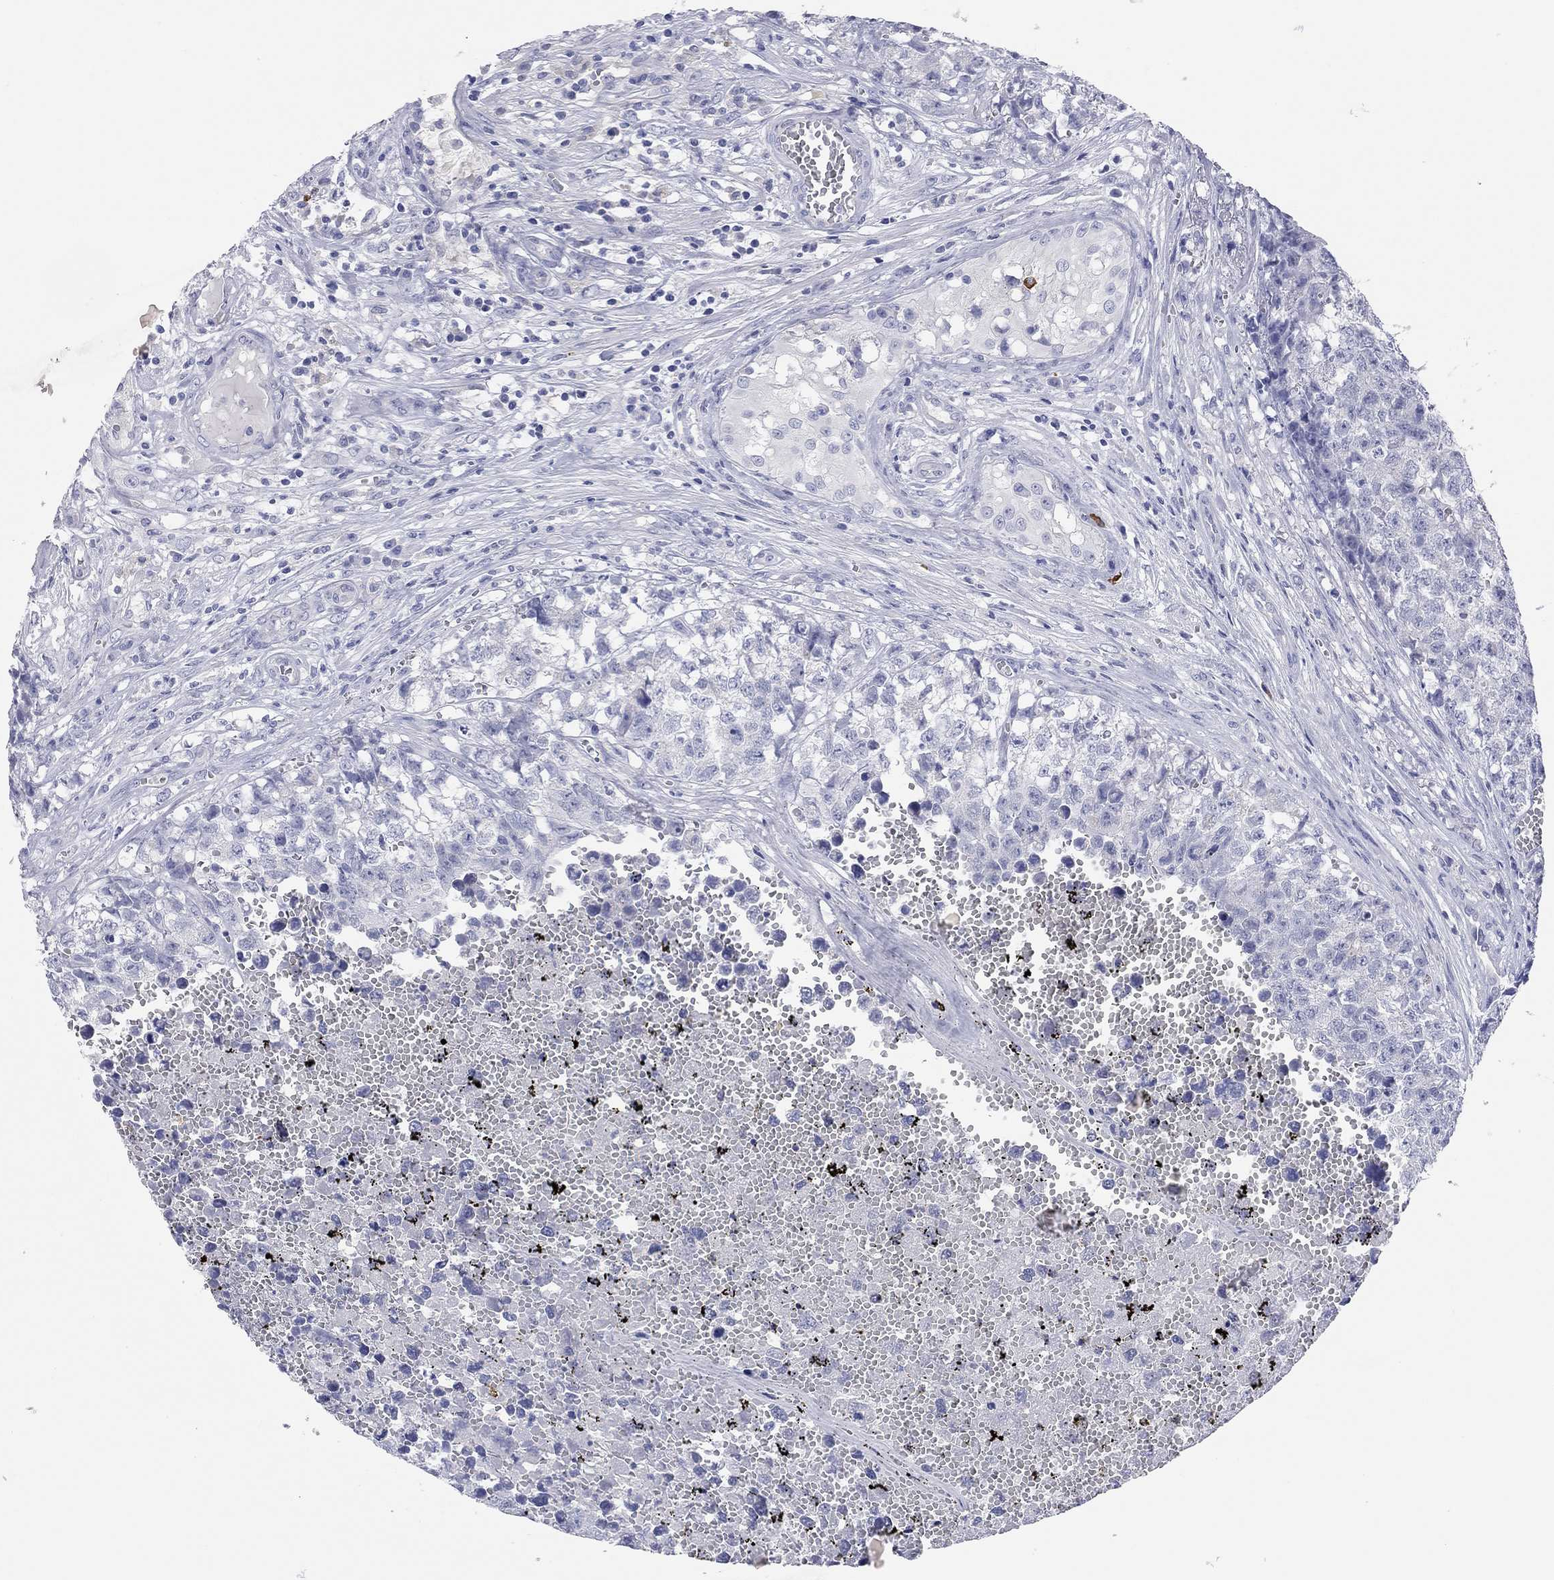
{"staining": {"intensity": "negative", "quantity": "none", "location": "none"}, "tissue": "testis cancer", "cell_type": "Tumor cells", "image_type": "cancer", "snomed": [{"axis": "morphology", "description": "Seminoma, NOS"}, {"axis": "morphology", "description": "Carcinoma, Embryonal, NOS"}, {"axis": "topography", "description": "Testis"}], "caption": "High magnification brightfield microscopy of testis cancer (seminoma) stained with DAB (3,3'-diaminobenzidine) (brown) and counterstained with hematoxylin (blue): tumor cells show no significant expression.", "gene": "TMEM221", "patient": {"sex": "male", "age": 22}}